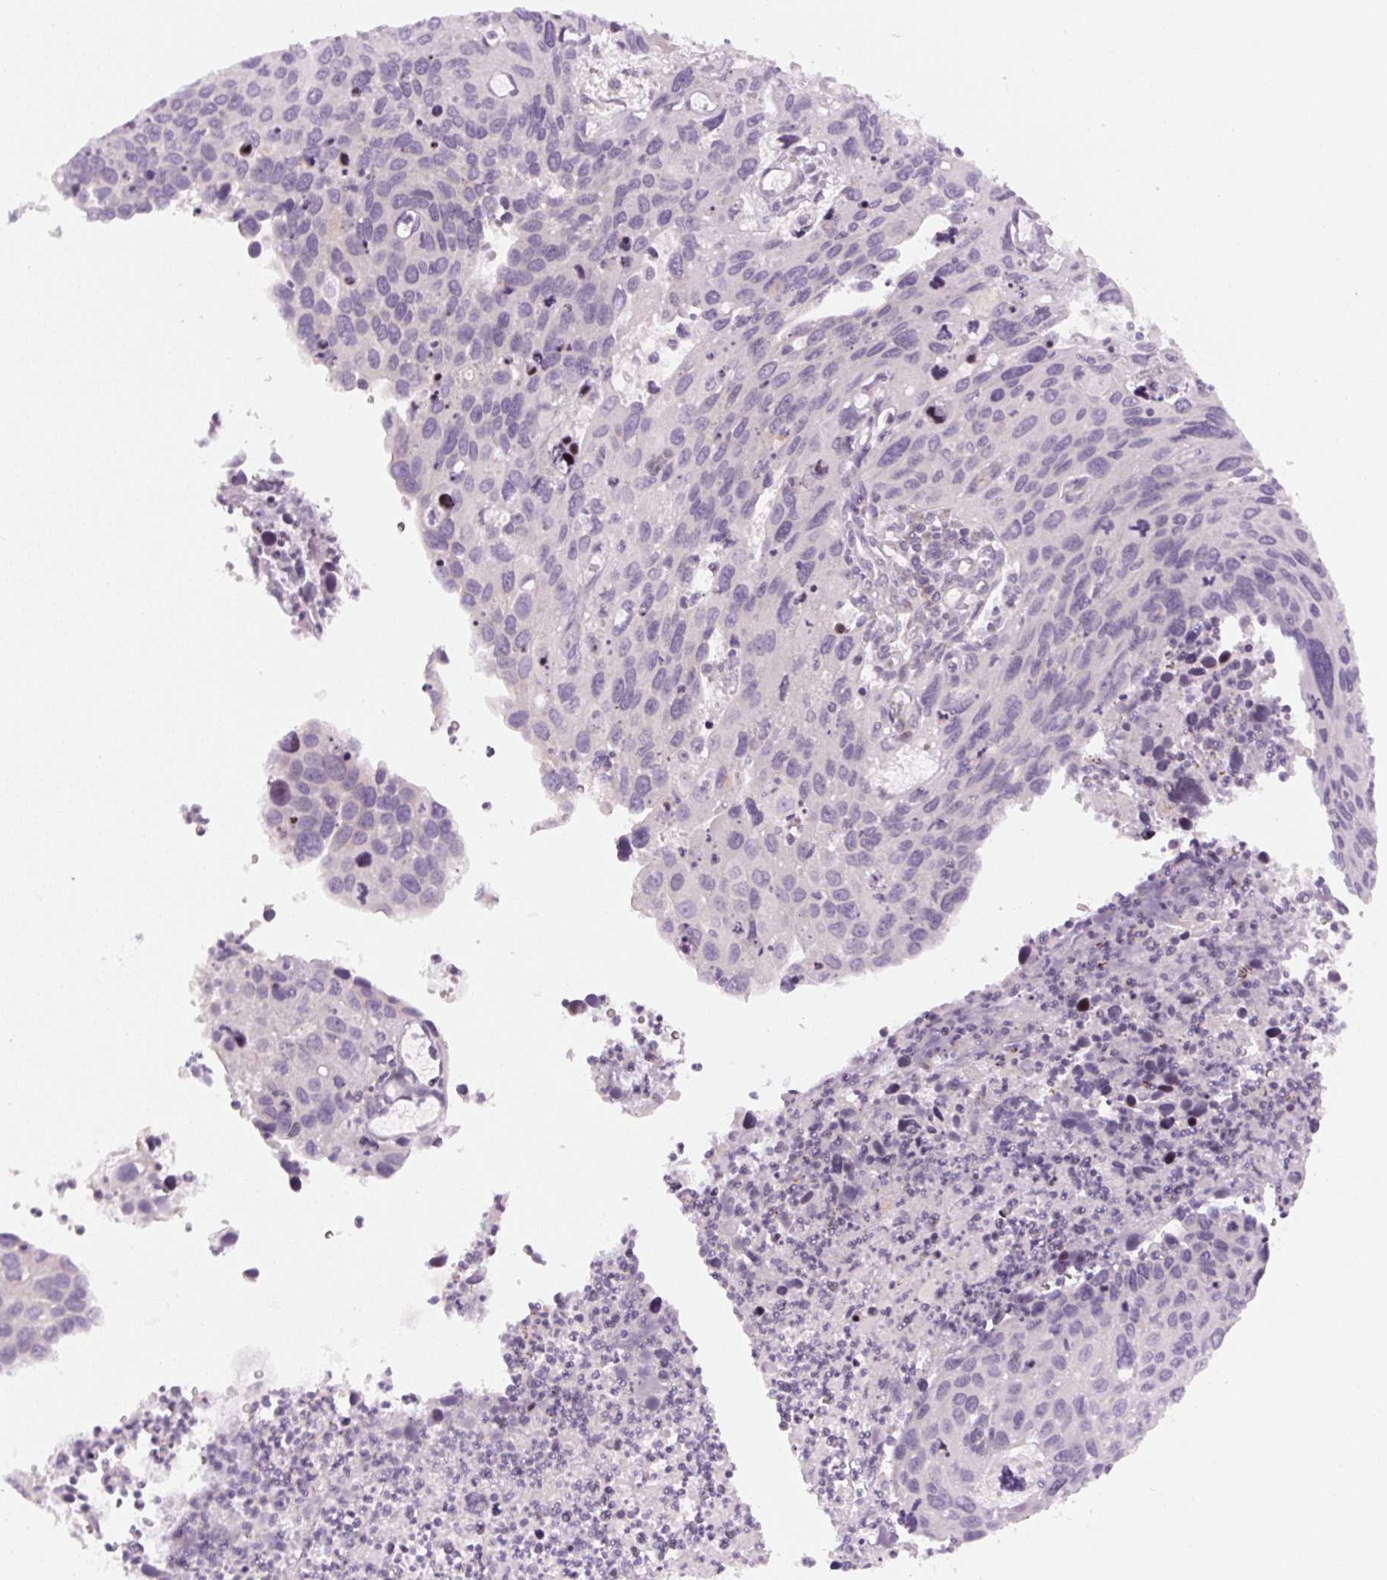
{"staining": {"intensity": "negative", "quantity": "none", "location": "none"}, "tissue": "cervical cancer", "cell_type": "Tumor cells", "image_type": "cancer", "snomed": [{"axis": "morphology", "description": "Squamous cell carcinoma, NOS"}, {"axis": "topography", "description": "Cervix"}], "caption": "This is an IHC histopathology image of human cervical squamous cell carcinoma. There is no staining in tumor cells.", "gene": "YIF1B", "patient": {"sex": "female", "age": 55}}